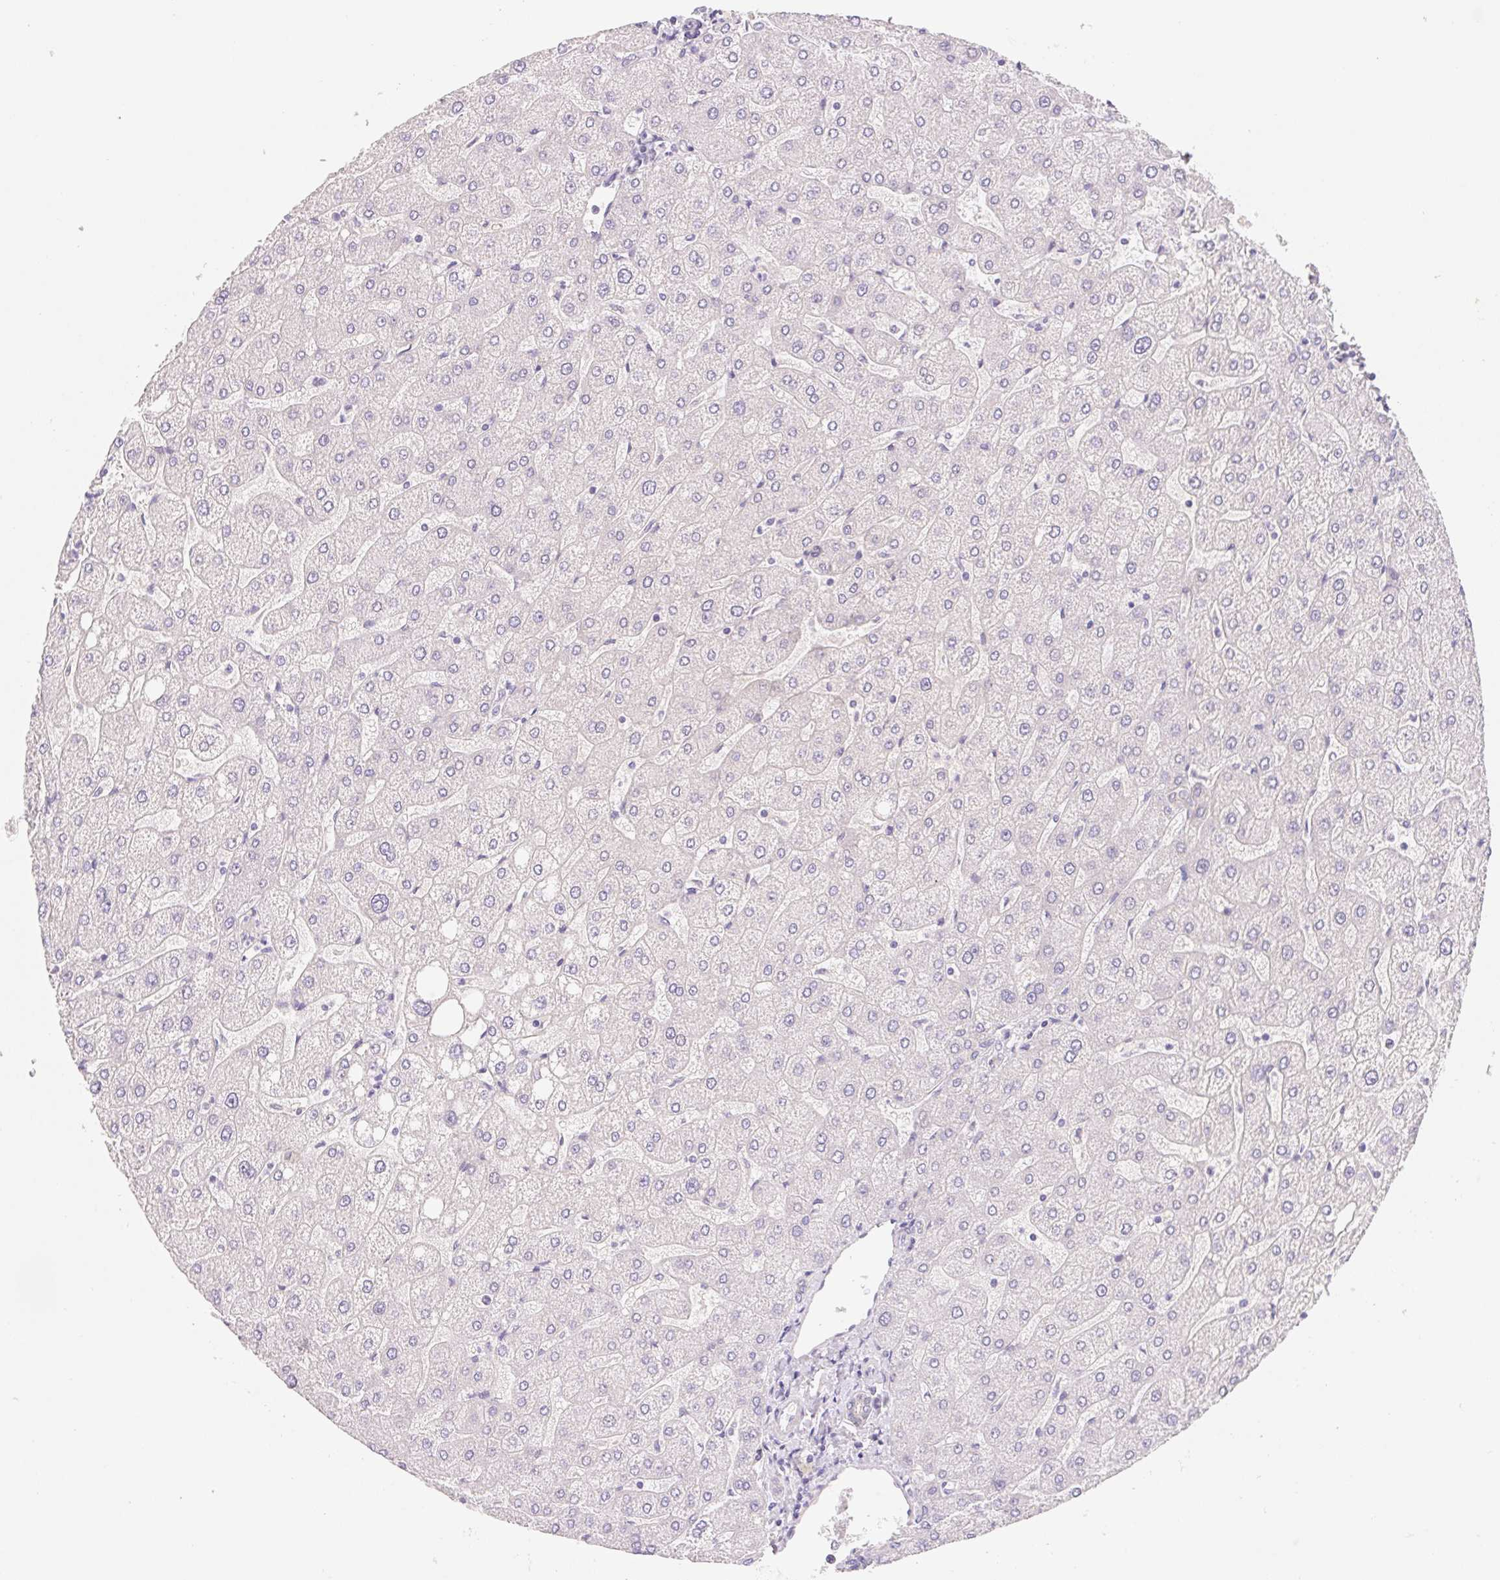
{"staining": {"intensity": "negative", "quantity": "none", "location": "none"}, "tissue": "liver", "cell_type": "Cholangiocytes", "image_type": "normal", "snomed": [{"axis": "morphology", "description": "Normal tissue, NOS"}, {"axis": "topography", "description": "Liver"}], "caption": "IHC photomicrograph of normal liver stained for a protein (brown), which demonstrates no staining in cholangiocytes.", "gene": "CTNND2", "patient": {"sex": "male", "age": 67}}